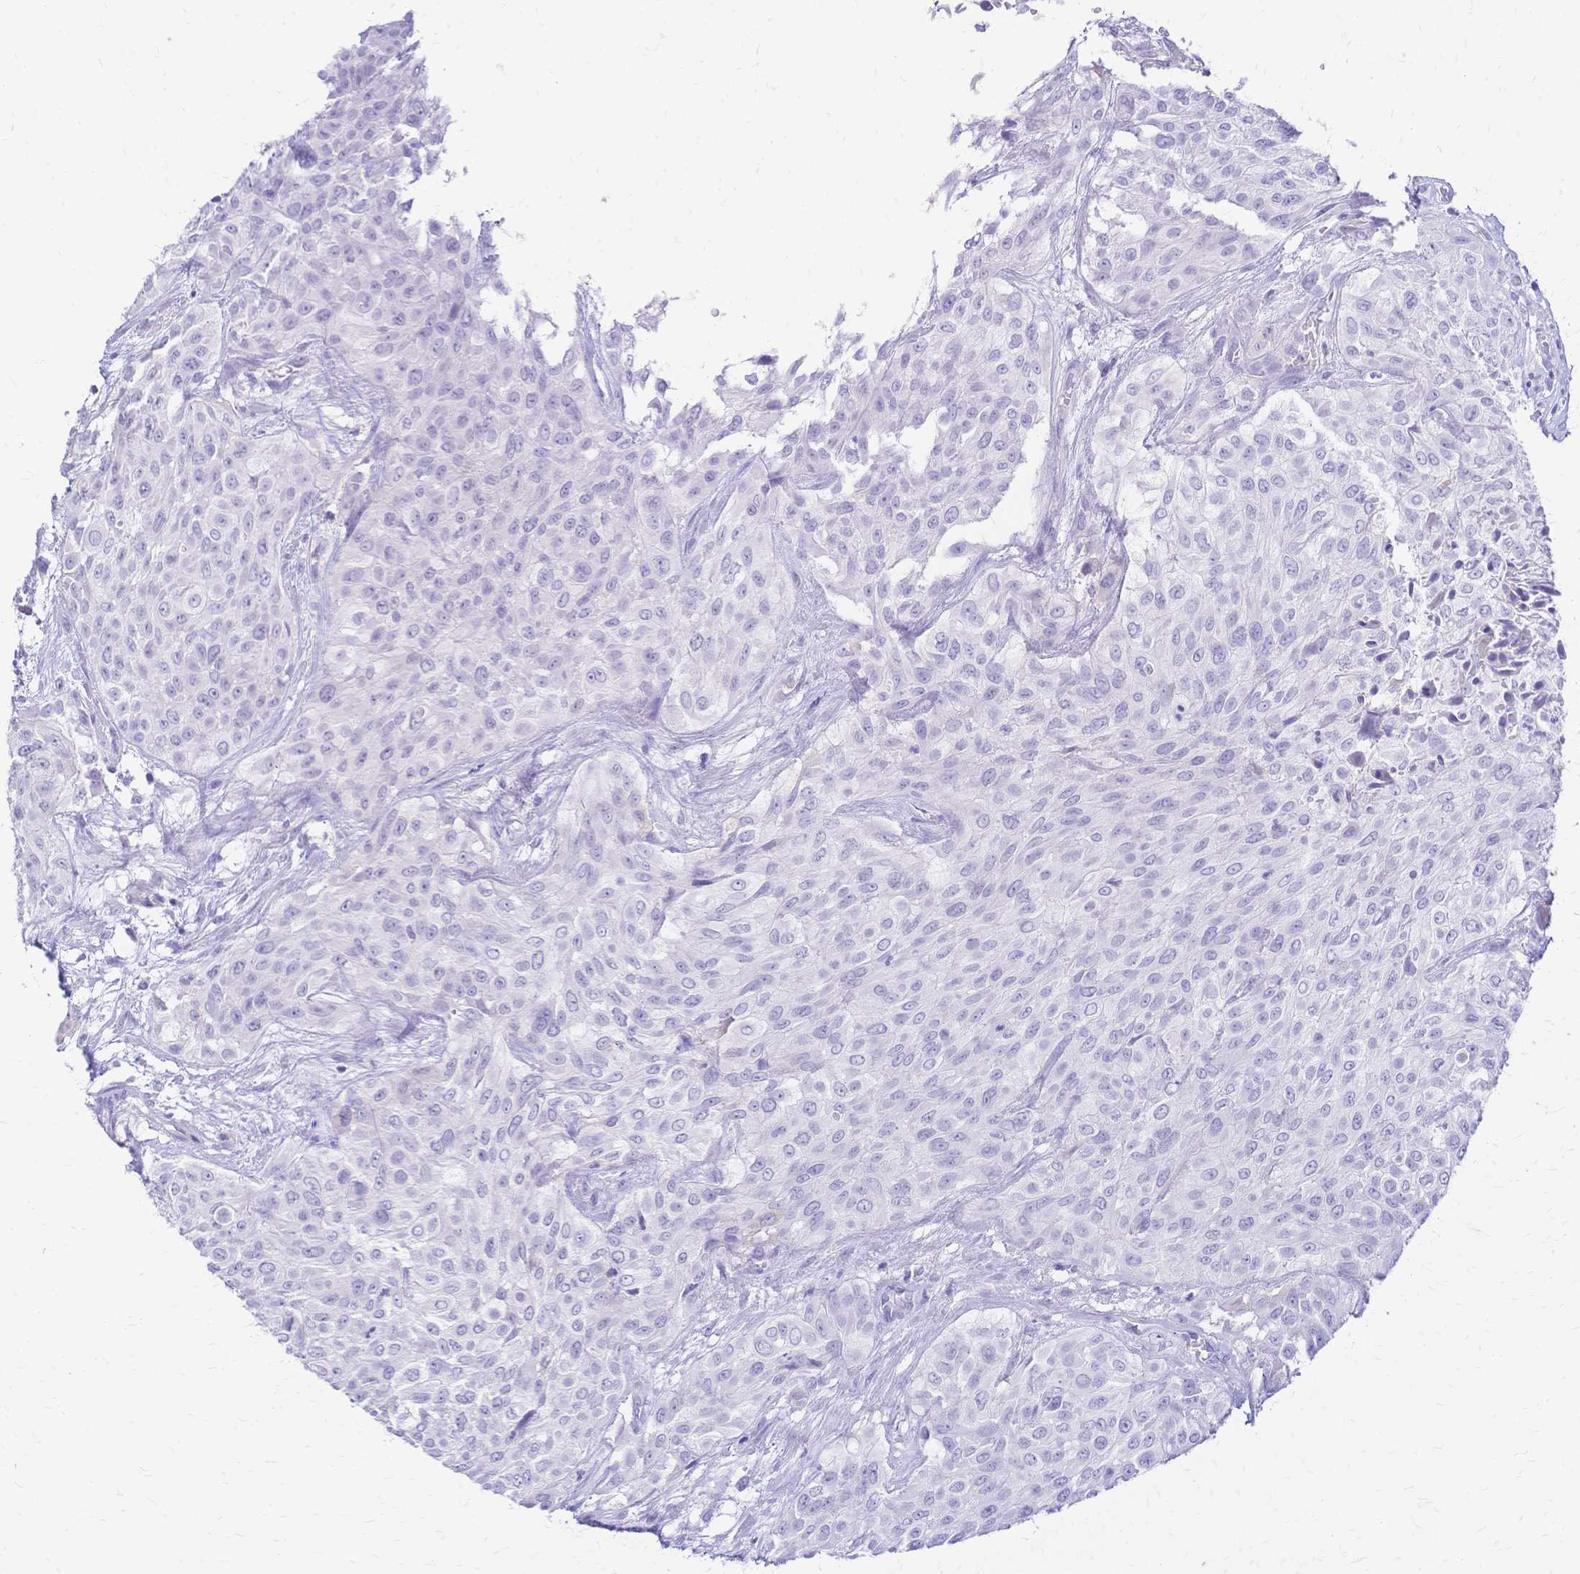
{"staining": {"intensity": "negative", "quantity": "none", "location": "none"}, "tissue": "urothelial cancer", "cell_type": "Tumor cells", "image_type": "cancer", "snomed": [{"axis": "morphology", "description": "Urothelial carcinoma, High grade"}, {"axis": "topography", "description": "Urinary bladder"}], "caption": "IHC image of neoplastic tissue: human urothelial cancer stained with DAB demonstrates no significant protein expression in tumor cells.", "gene": "FA2H", "patient": {"sex": "male", "age": 57}}